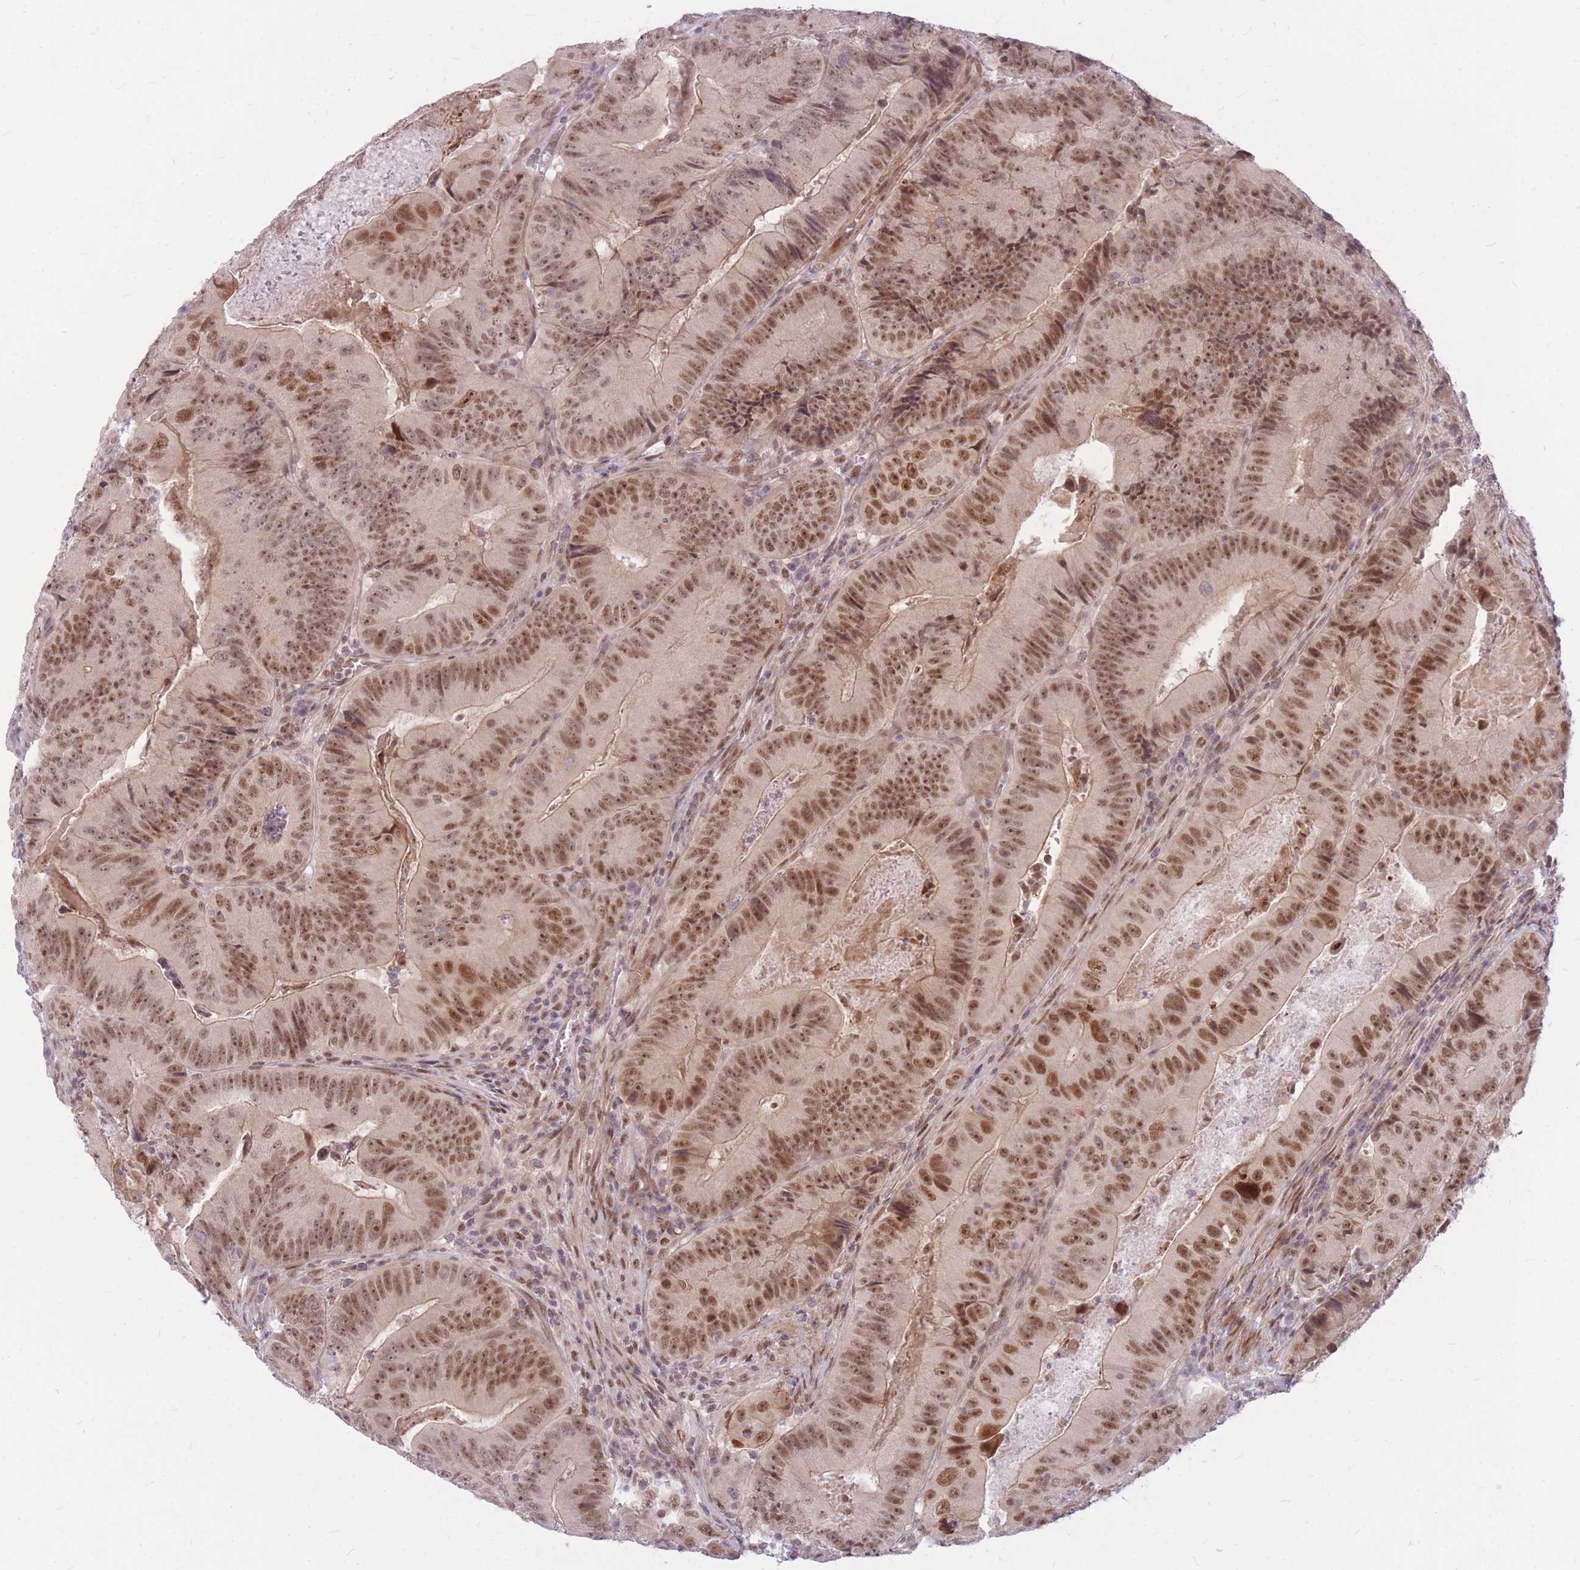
{"staining": {"intensity": "strong", "quantity": ">75%", "location": "cytoplasmic/membranous,nuclear"}, "tissue": "colorectal cancer", "cell_type": "Tumor cells", "image_type": "cancer", "snomed": [{"axis": "morphology", "description": "Adenocarcinoma, NOS"}, {"axis": "topography", "description": "Colon"}], "caption": "Protein analysis of colorectal cancer tissue reveals strong cytoplasmic/membranous and nuclear positivity in about >75% of tumor cells.", "gene": "ERCC2", "patient": {"sex": "female", "age": 86}}